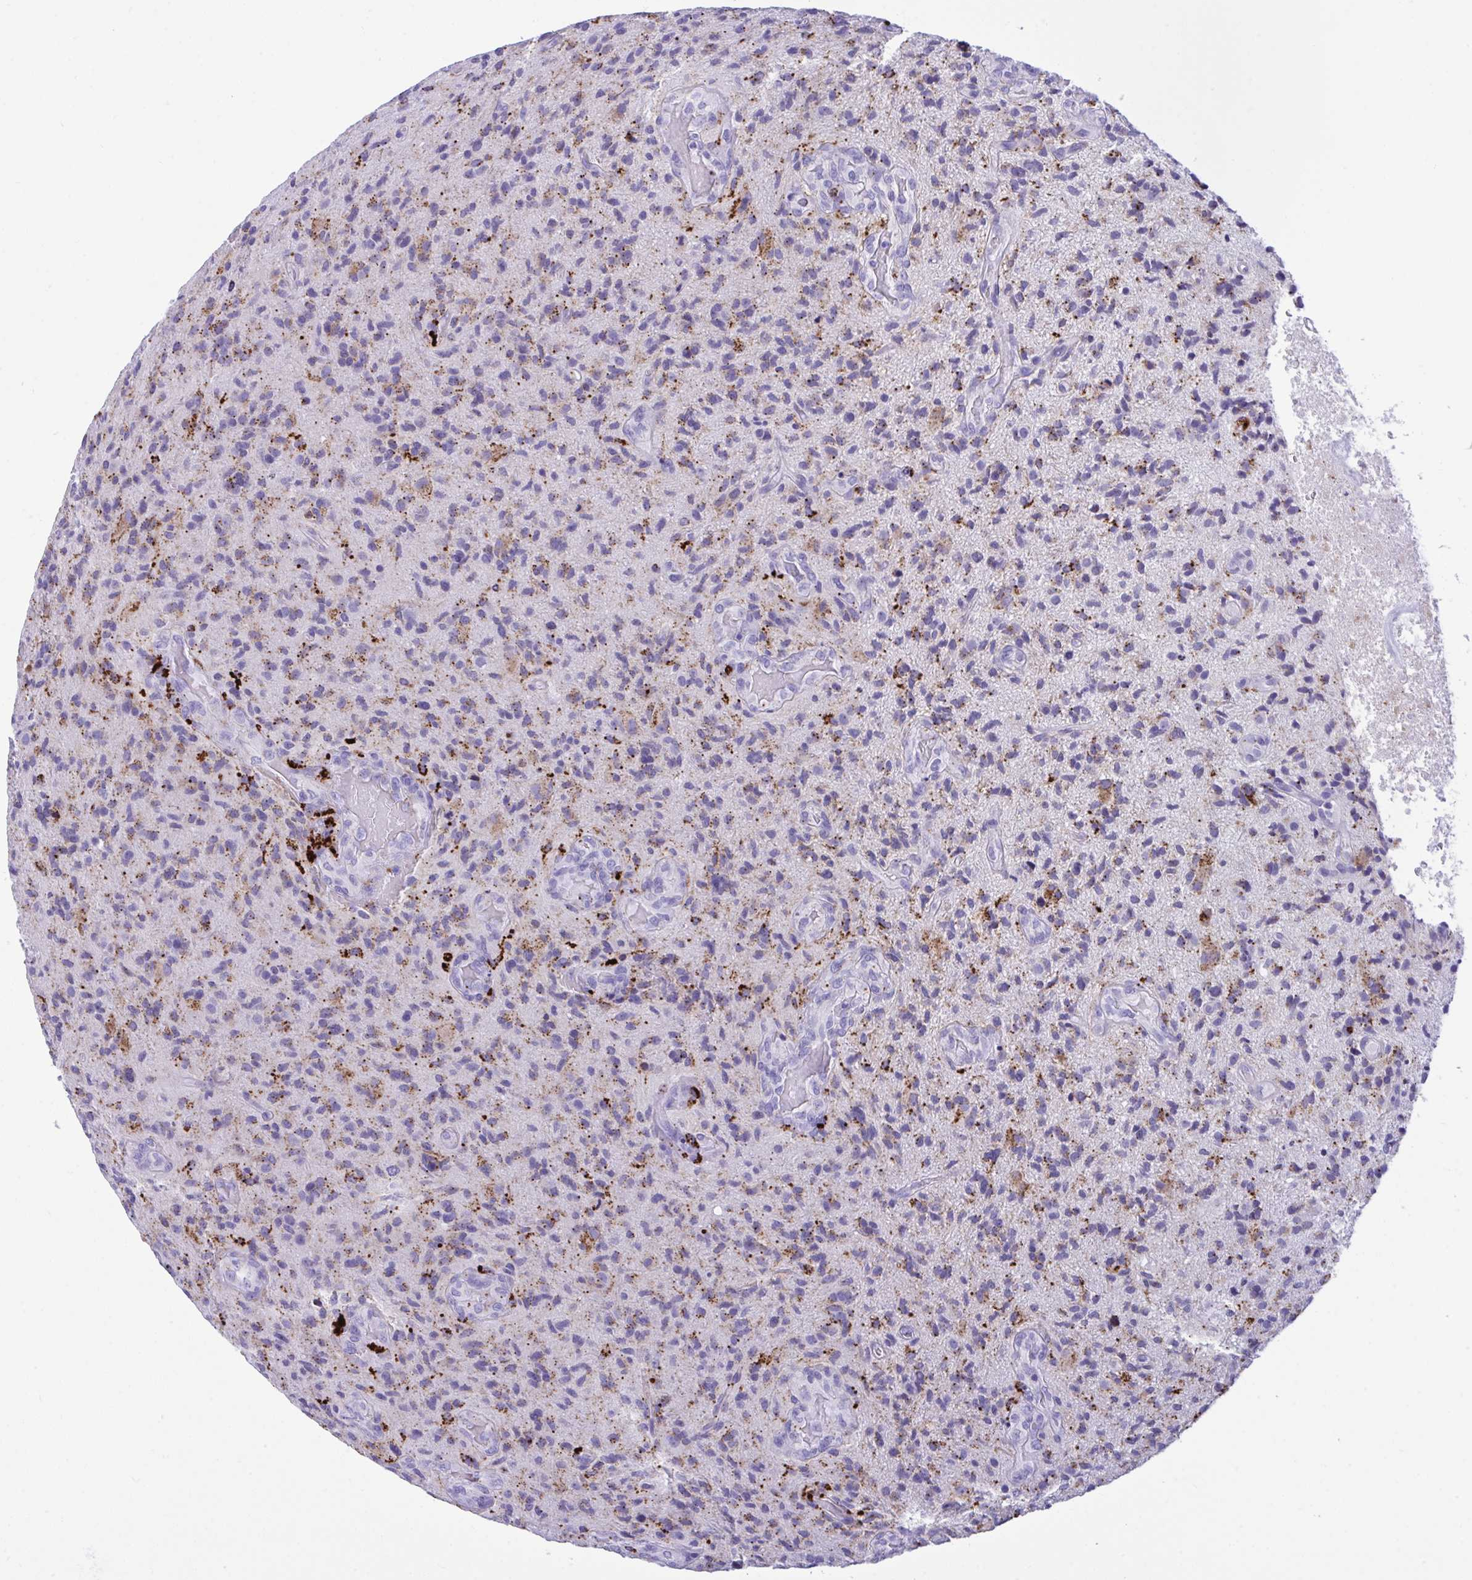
{"staining": {"intensity": "weak", "quantity": "<25%", "location": "cytoplasmic/membranous"}, "tissue": "glioma", "cell_type": "Tumor cells", "image_type": "cancer", "snomed": [{"axis": "morphology", "description": "Glioma, malignant, High grade"}, {"axis": "topography", "description": "Brain"}], "caption": "Tumor cells are negative for brown protein staining in malignant glioma (high-grade).", "gene": "CPVL", "patient": {"sex": "male", "age": 55}}